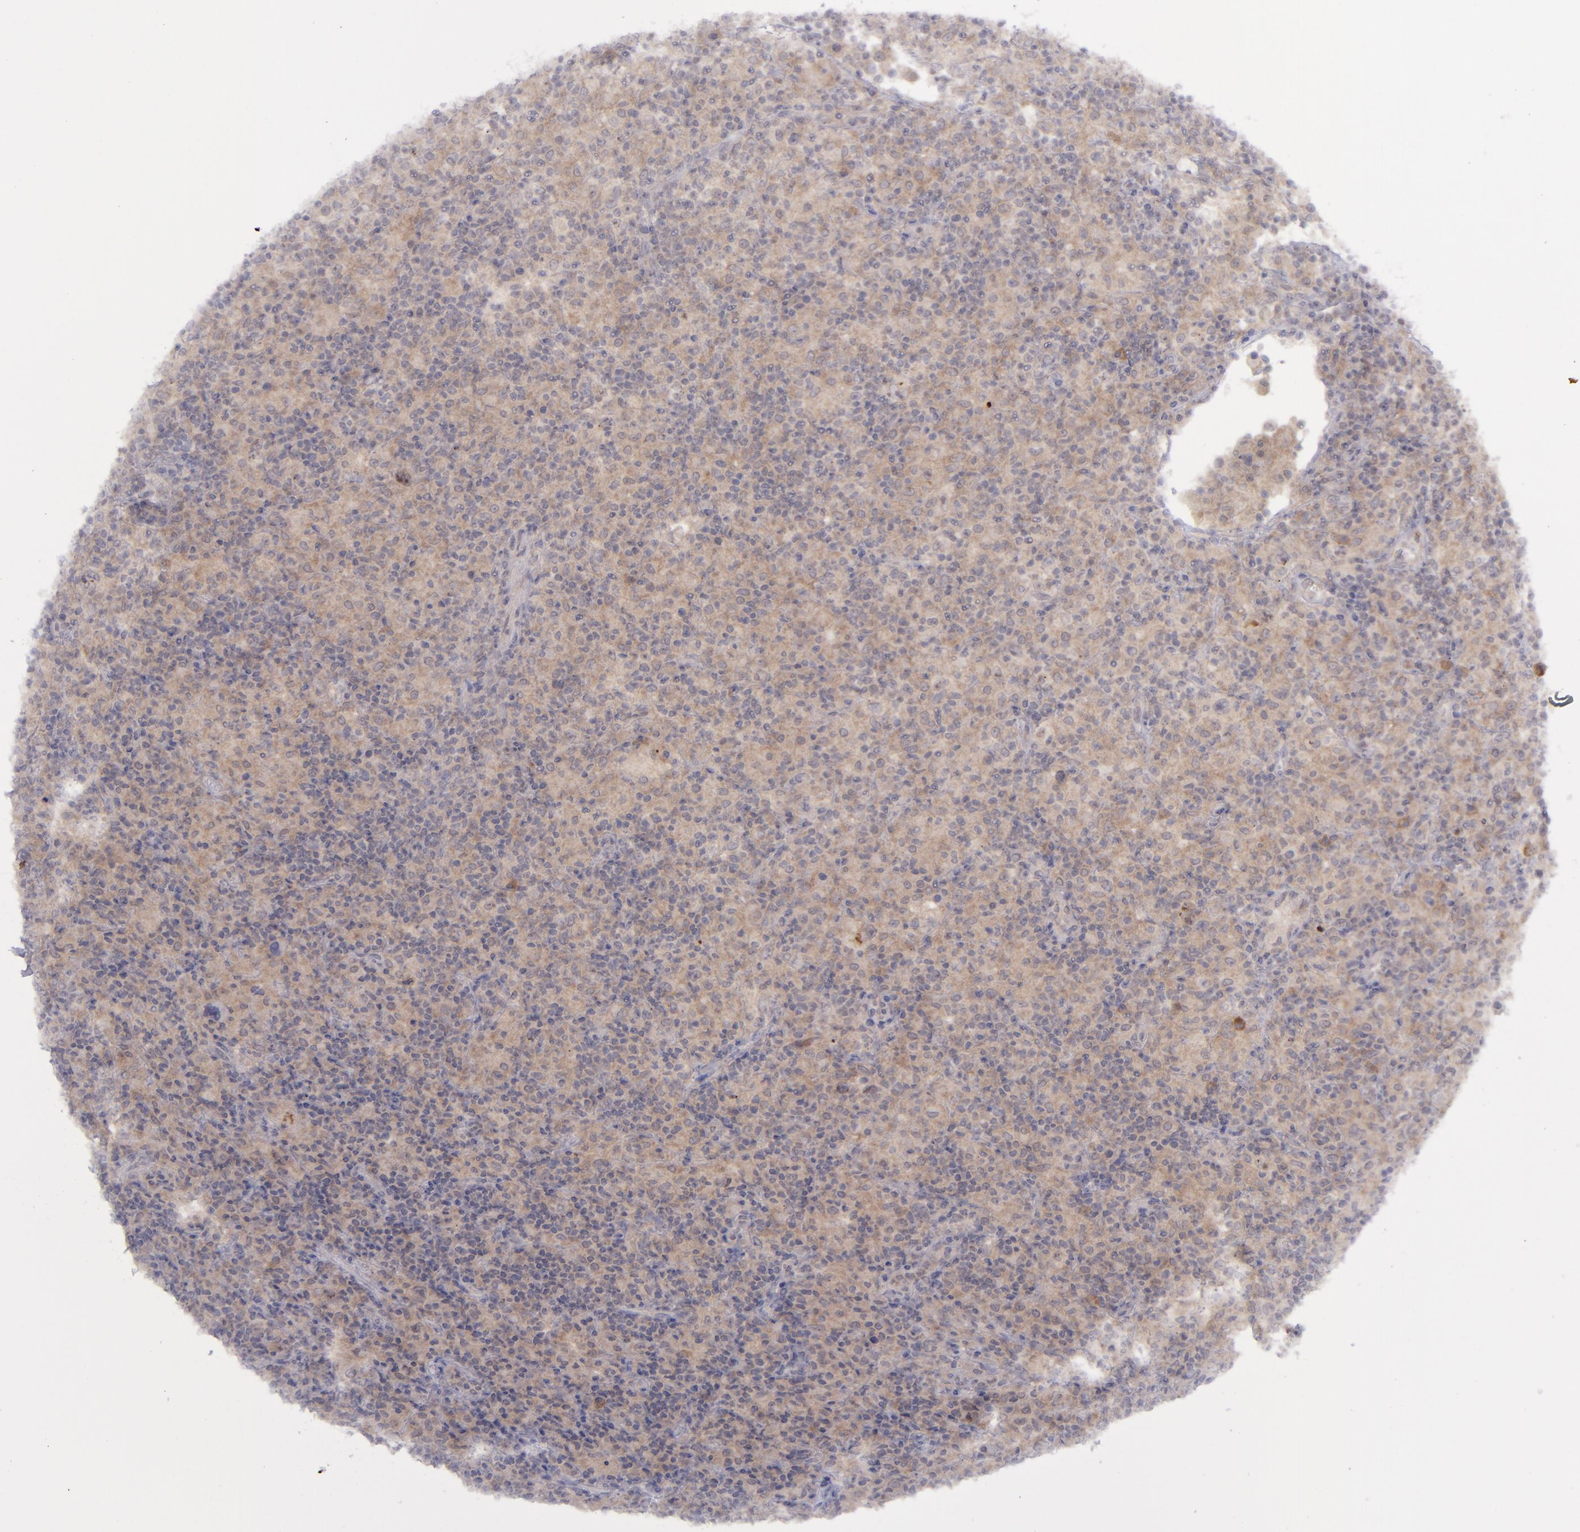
{"staining": {"intensity": "moderate", "quantity": ">75%", "location": "cytoplasmic/membranous"}, "tissue": "lymphoma", "cell_type": "Tumor cells", "image_type": "cancer", "snomed": [{"axis": "morphology", "description": "Hodgkin's disease, NOS"}, {"axis": "topography", "description": "Lymph node"}], "caption": "Brown immunohistochemical staining in human Hodgkin's disease demonstrates moderate cytoplasmic/membranous positivity in about >75% of tumor cells. (Brightfield microscopy of DAB IHC at high magnification).", "gene": "EVPL", "patient": {"sex": "male", "age": 46}}